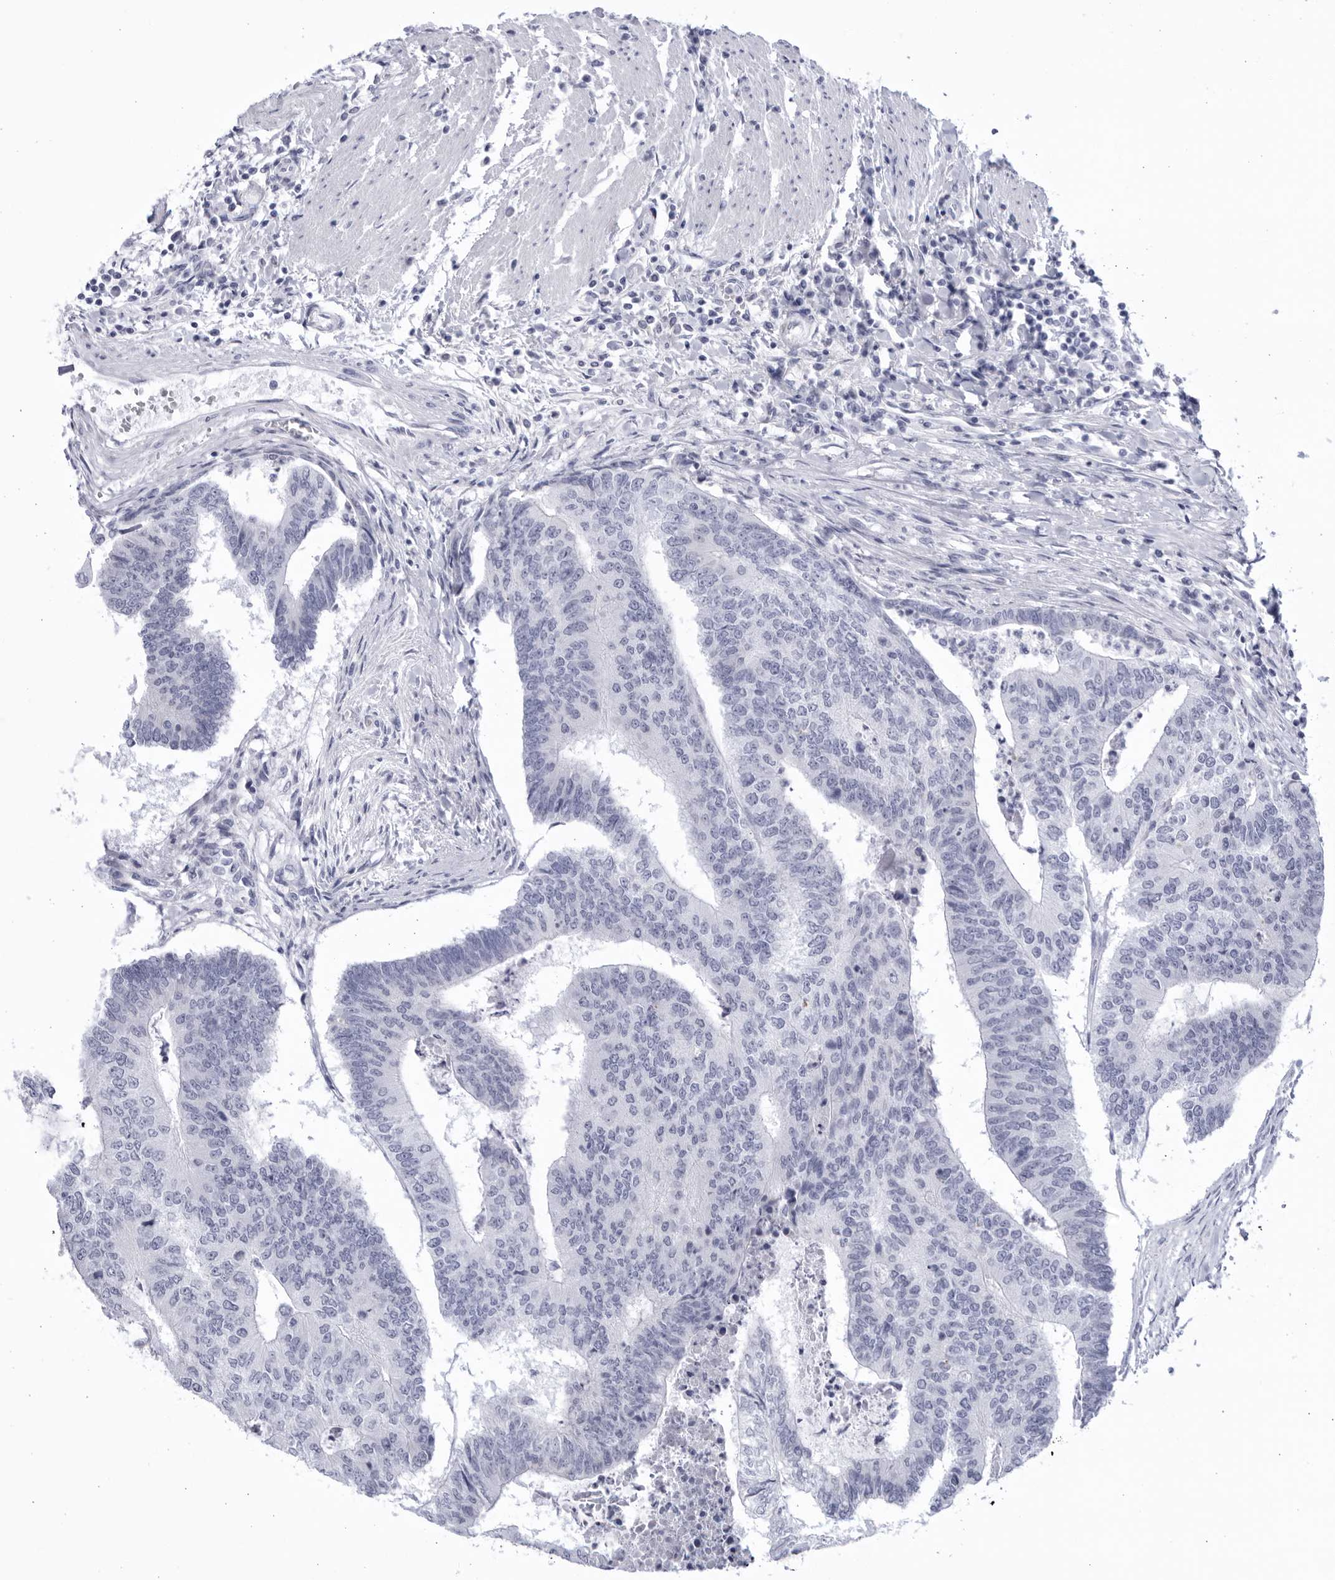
{"staining": {"intensity": "negative", "quantity": "none", "location": "none"}, "tissue": "colorectal cancer", "cell_type": "Tumor cells", "image_type": "cancer", "snomed": [{"axis": "morphology", "description": "Adenocarcinoma, NOS"}, {"axis": "topography", "description": "Colon"}], "caption": "There is no significant expression in tumor cells of adenocarcinoma (colorectal). The staining is performed using DAB brown chromogen with nuclei counter-stained in using hematoxylin.", "gene": "CCDC181", "patient": {"sex": "female", "age": 67}}